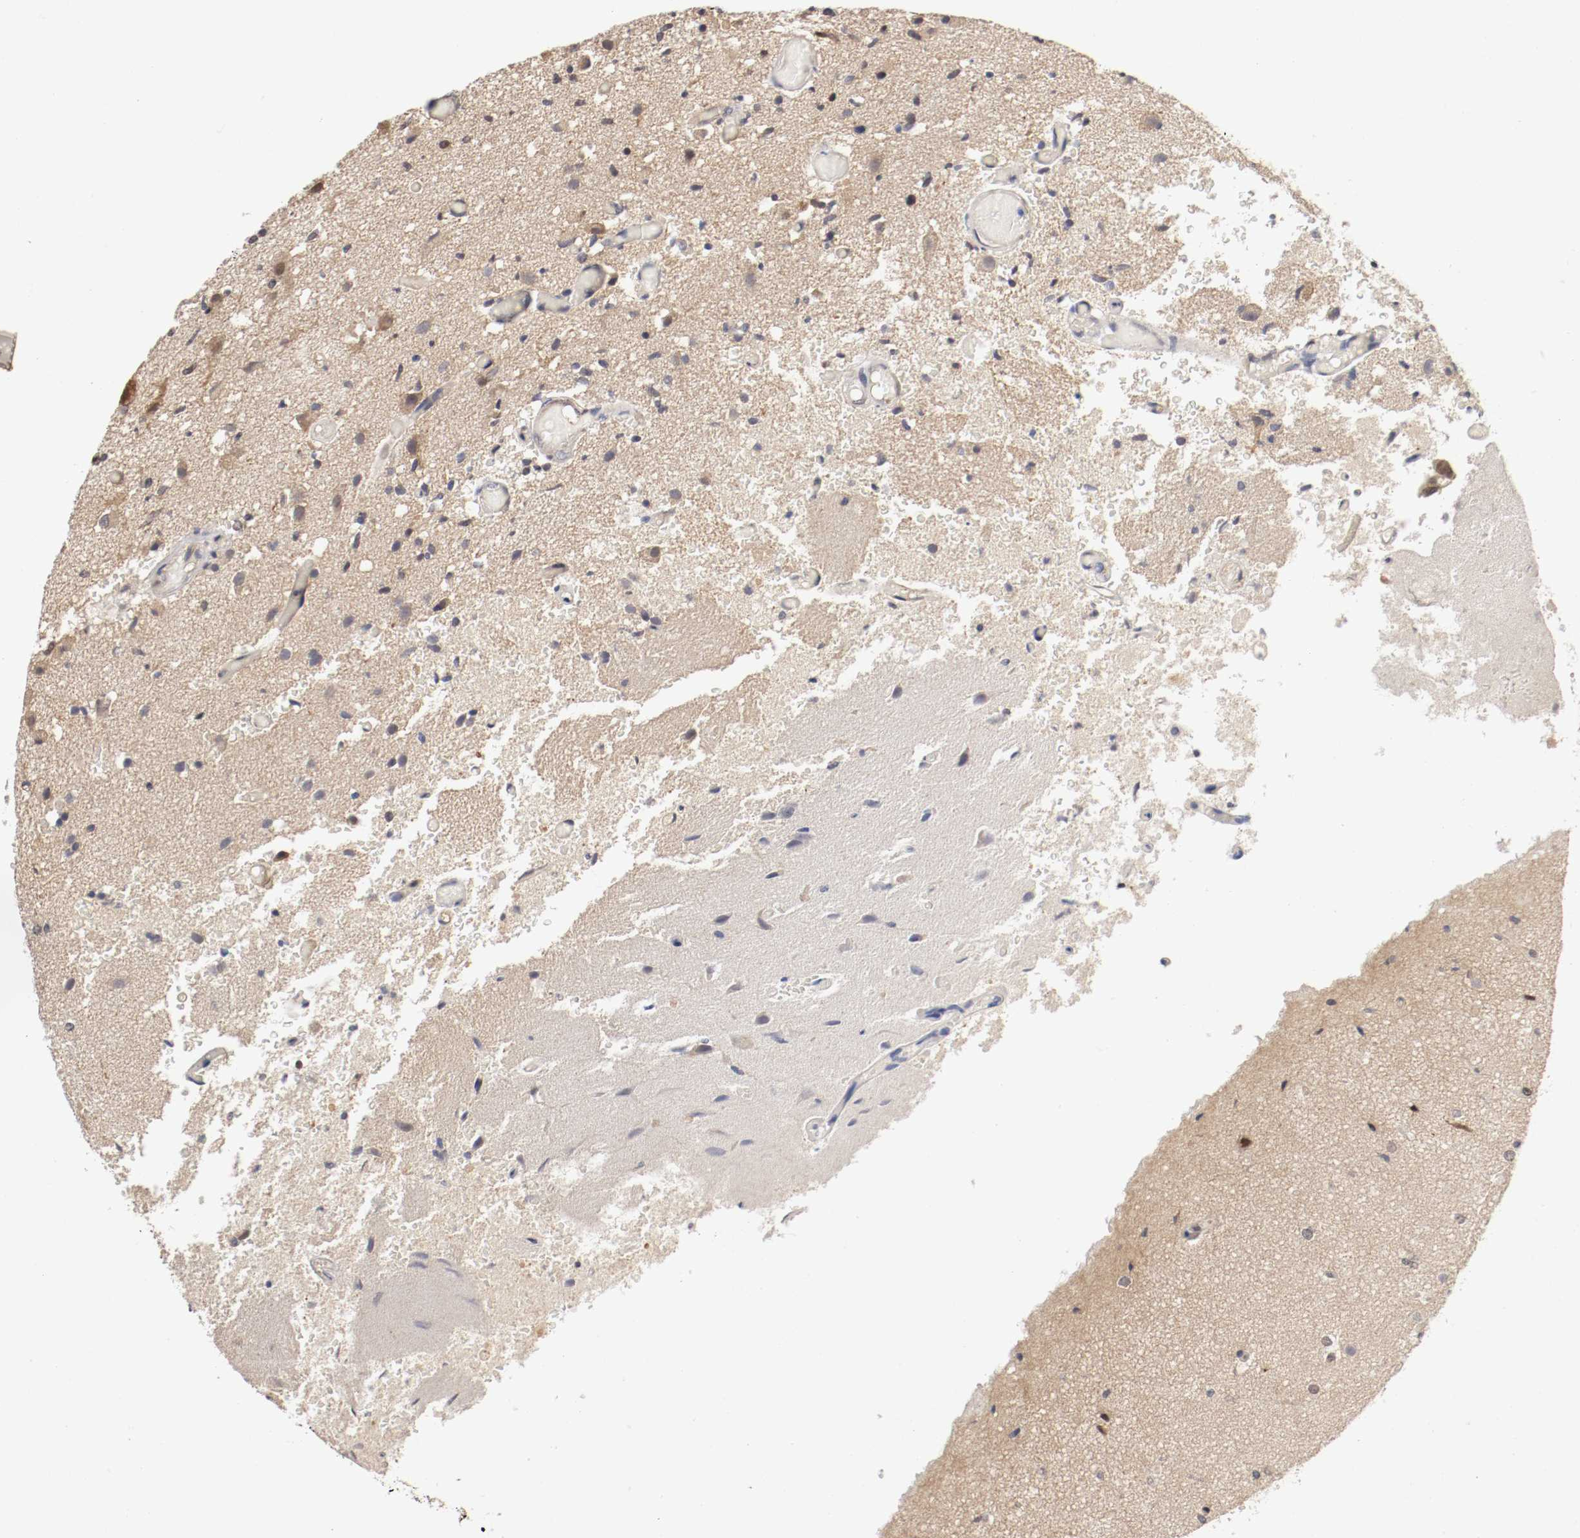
{"staining": {"intensity": "weak", "quantity": "<25%", "location": "cytoplasmic/membranous,nuclear"}, "tissue": "glioma", "cell_type": "Tumor cells", "image_type": "cancer", "snomed": [{"axis": "morphology", "description": "Normal tissue, NOS"}, {"axis": "morphology", "description": "Glioma, malignant, High grade"}, {"axis": "topography", "description": "Cerebral cortex"}], "caption": "This photomicrograph is of malignant glioma (high-grade) stained with immunohistochemistry (IHC) to label a protein in brown with the nuclei are counter-stained blue. There is no positivity in tumor cells.", "gene": "DNMT3B", "patient": {"sex": "male", "age": 77}}